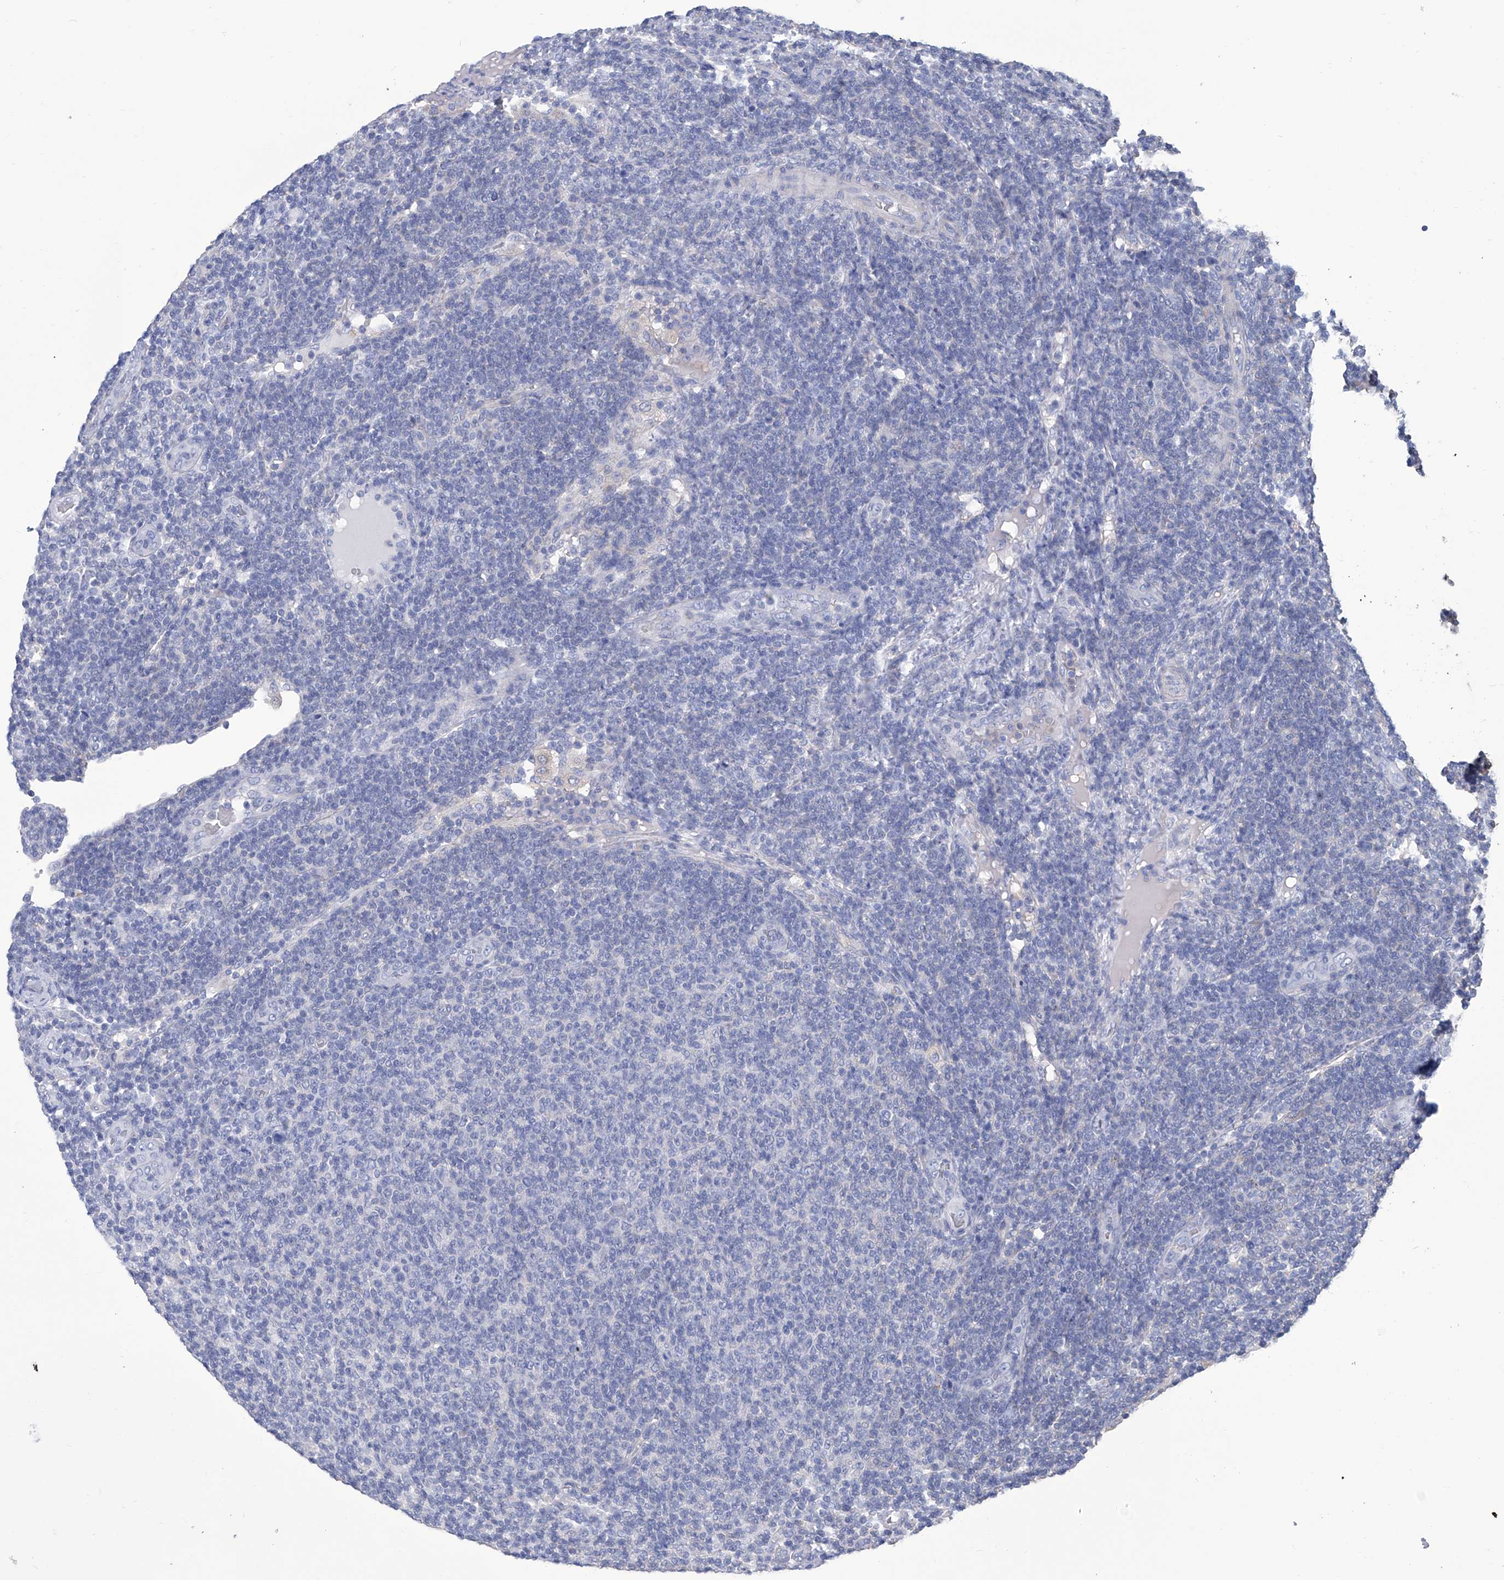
{"staining": {"intensity": "negative", "quantity": "none", "location": "none"}, "tissue": "lymphoma", "cell_type": "Tumor cells", "image_type": "cancer", "snomed": [{"axis": "morphology", "description": "Malignant lymphoma, non-Hodgkin's type, Low grade"}, {"axis": "topography", "description": "Lymph node"}], "caption": "Immunohistochemistry (IHC) of human lymphoma demonstrates no staining in tumor cells. (Stains: DAB IHC with hematoxylin counter stain, Microscopy: brightfield microscopy at high magnification).", "gene": "SMS", "patient": {"sex": "male", "age": 66}}